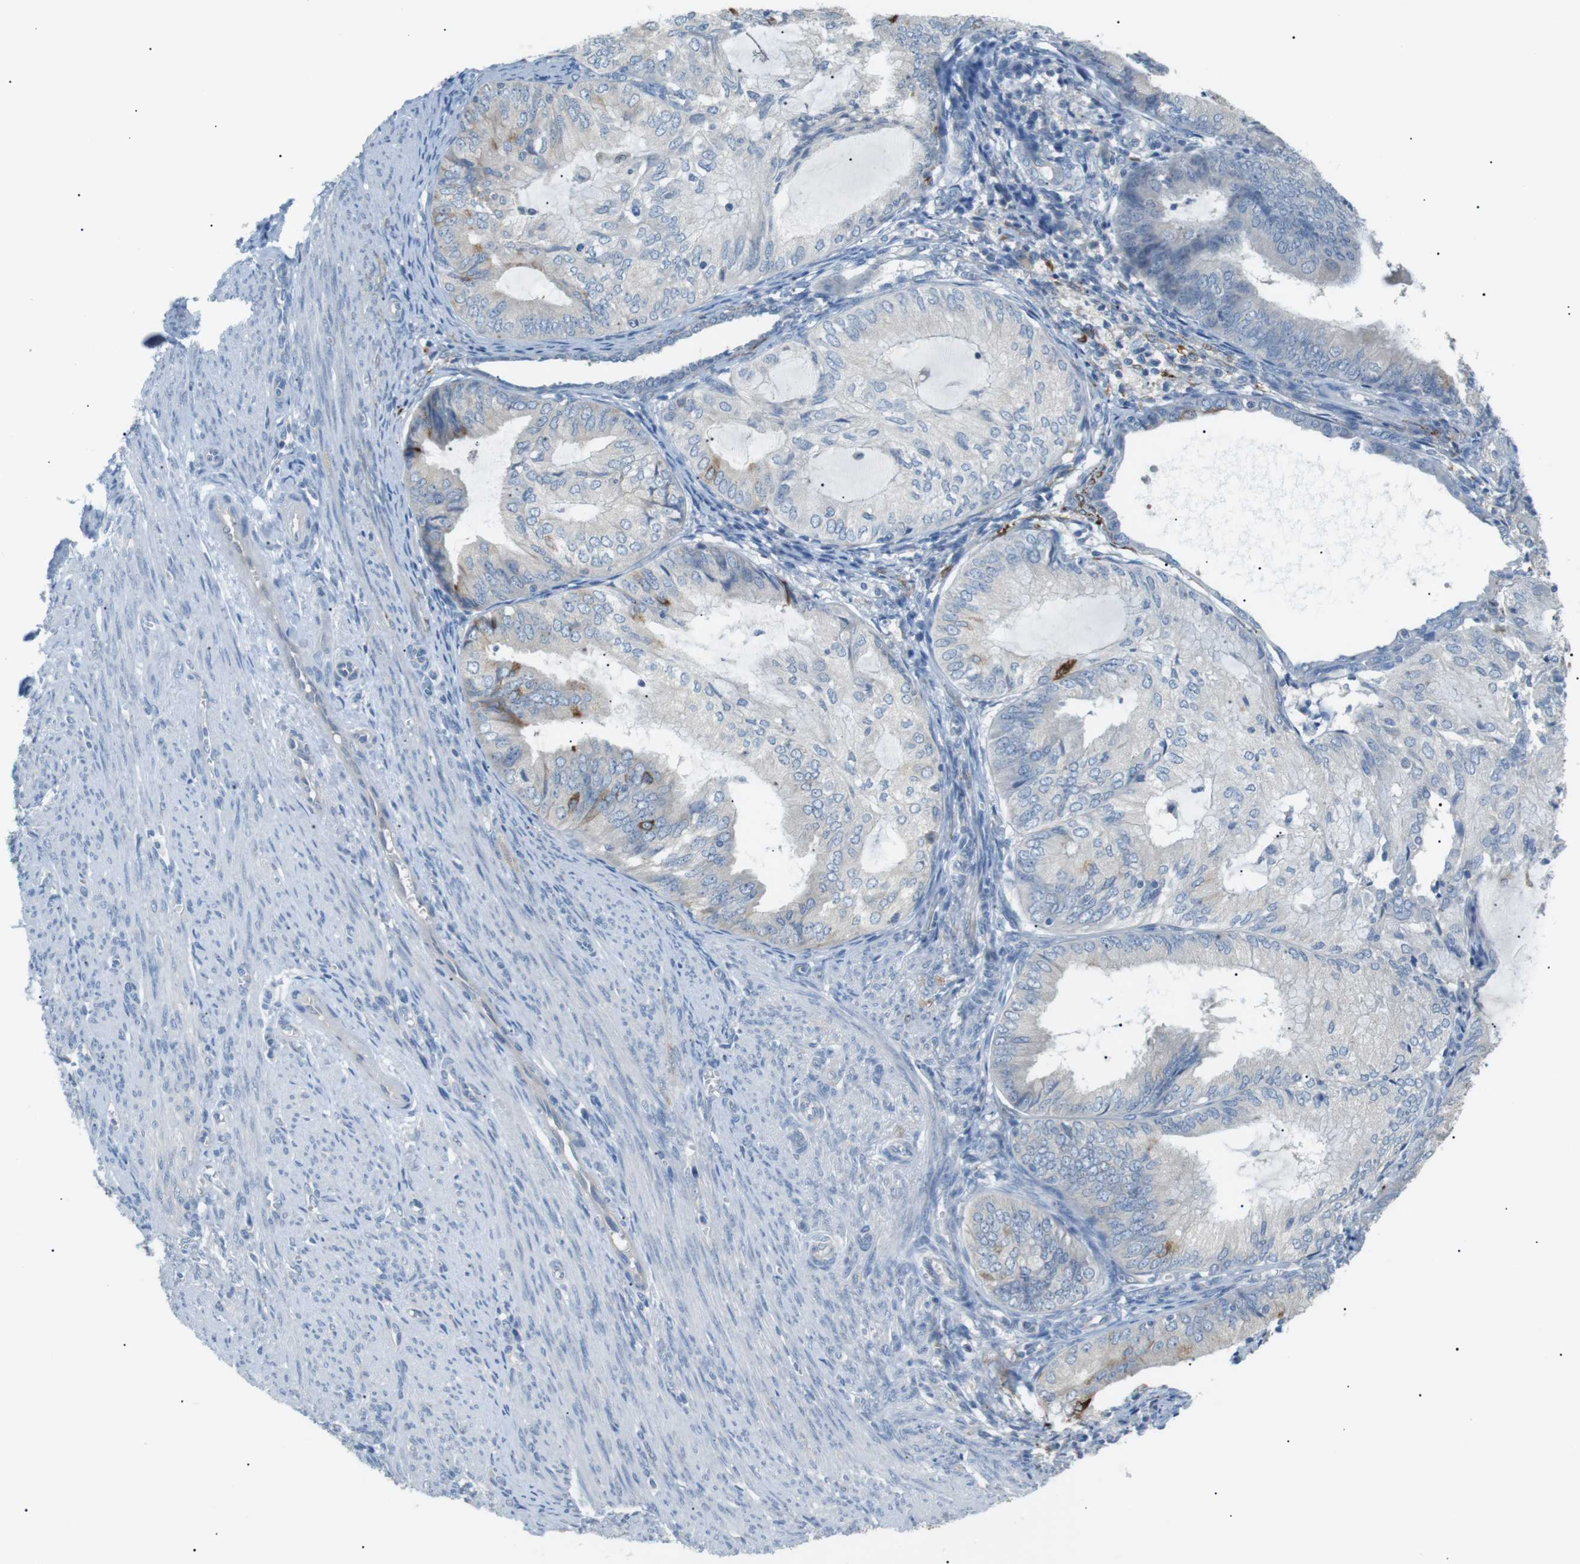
{"staining": {"intensity": "moderate", "quantity": "<25%", "location": "cytoplasmic/membranous"}, "tissue": "endometrial cancer", "cell_type": "Tumor cells", "image_type": "cancer", "snomed": [{"axis": "morphology", "description": "Adenocarcinoma, NOS"}, {"axis": "topography", "description": "Endometrium"}], "caption": "Immunohistochemistry photomicrograph of human endometrial adenocarcinoma stained for a protein (brown), which demonstrates low levels of moderate cytoplasmic/membranous staining in approximately <25% of tumor cells.", "gene": "CDH26", "patient": {"sex": "female", "age": 81}}